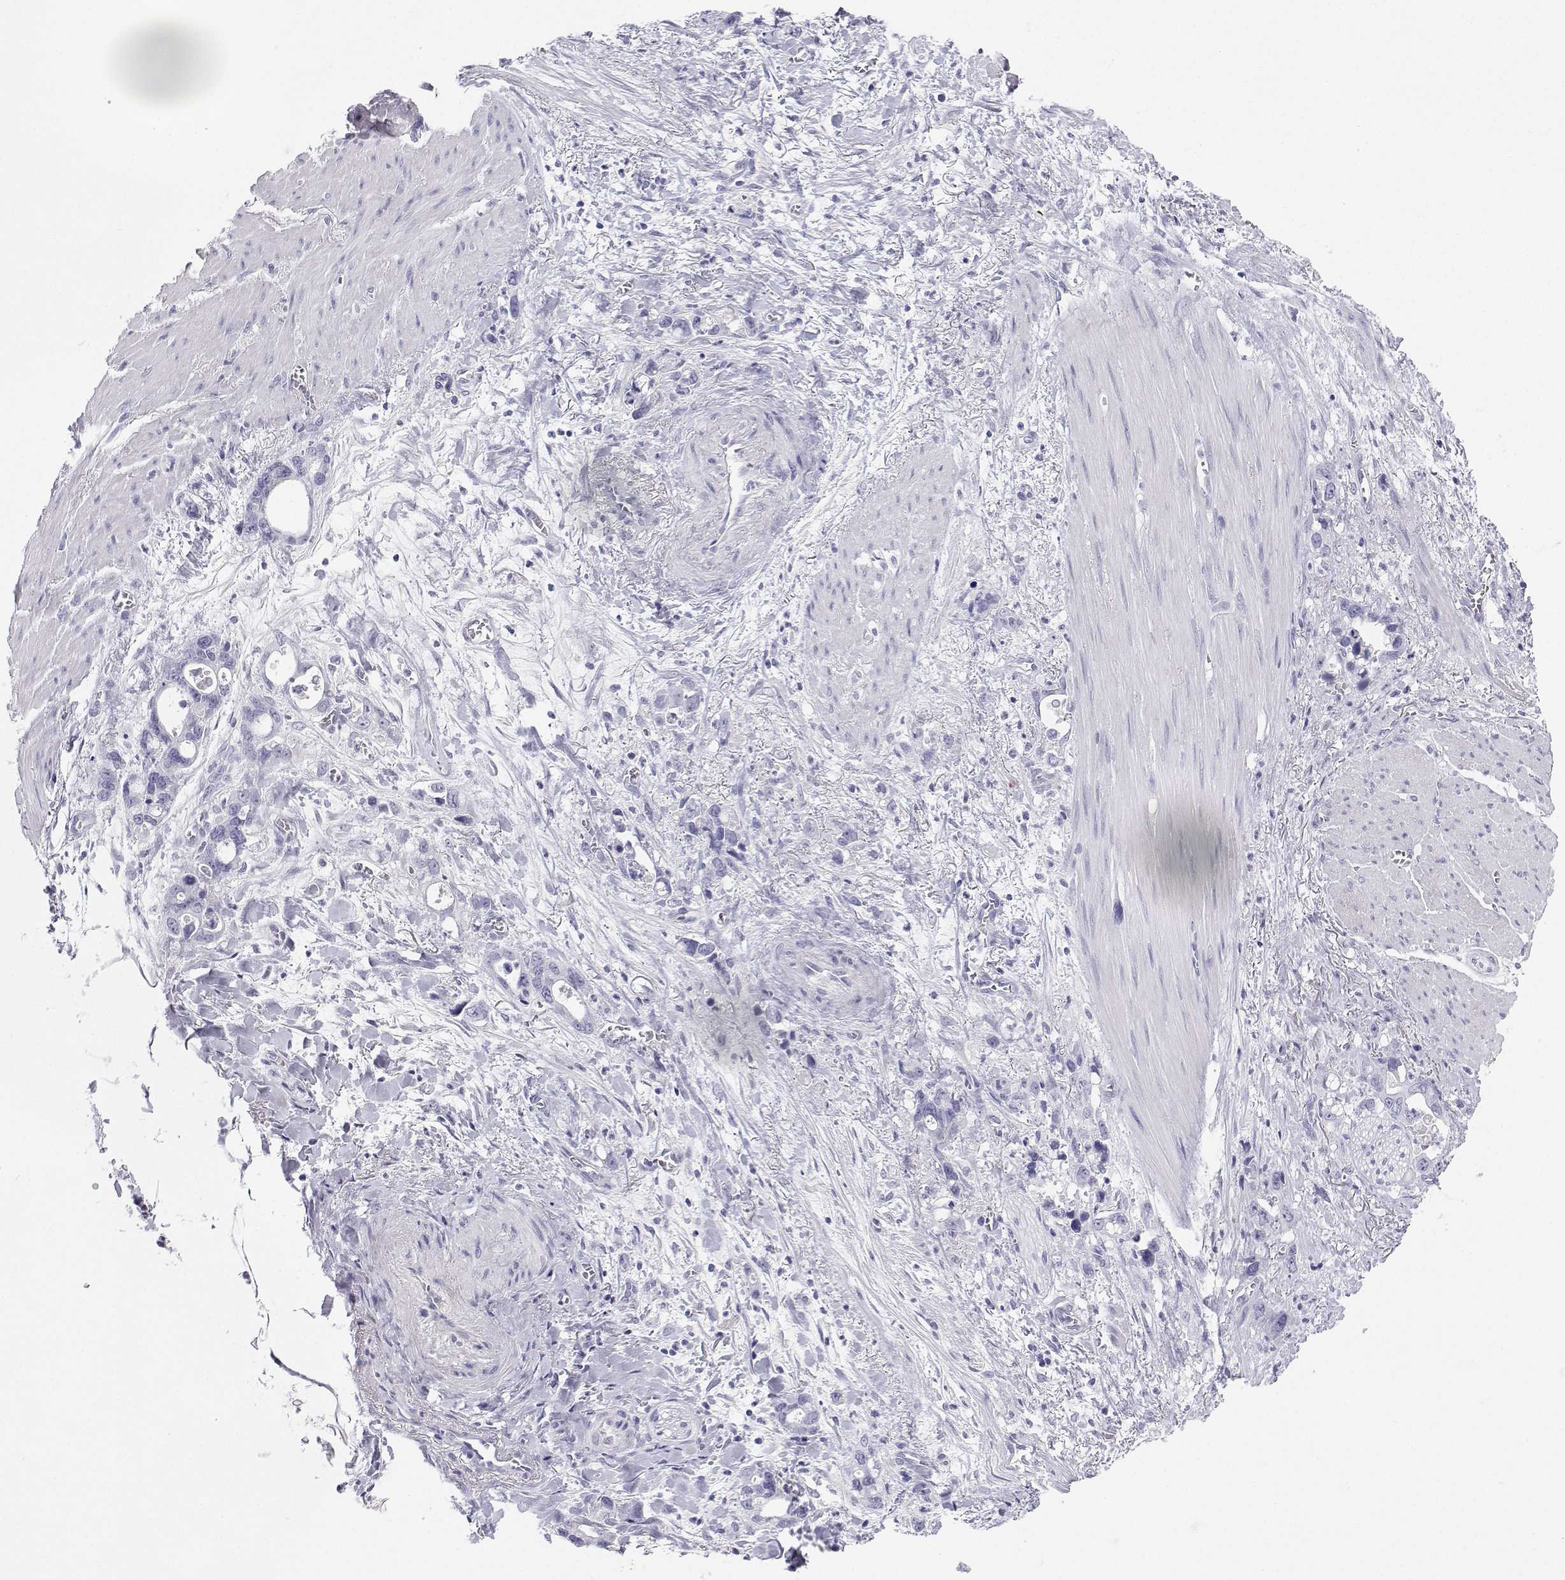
{"staining": {"intensity": "negative", "quantity": "none", "location": "none"}, "tissue": "stomach cancer", "cell_type": "Tumor cells", "image_type": "cancer", "snomed": [{"axis": "morphology", "description": "Normal tissue, NOS"}, {"axis": "morphology", "description": "Adenocarcinoma, NOS"}, {"axis": "topography", "description": "Esophagus"}, {"axis": "topography", "description": "Stomach, upper"}], "caption": "Tumor cells are negative for brown protein staining in stomach cancer (adenocarcinoma).", "gene": "BHMT", "patient": {"sex": "male", "age": 74}}